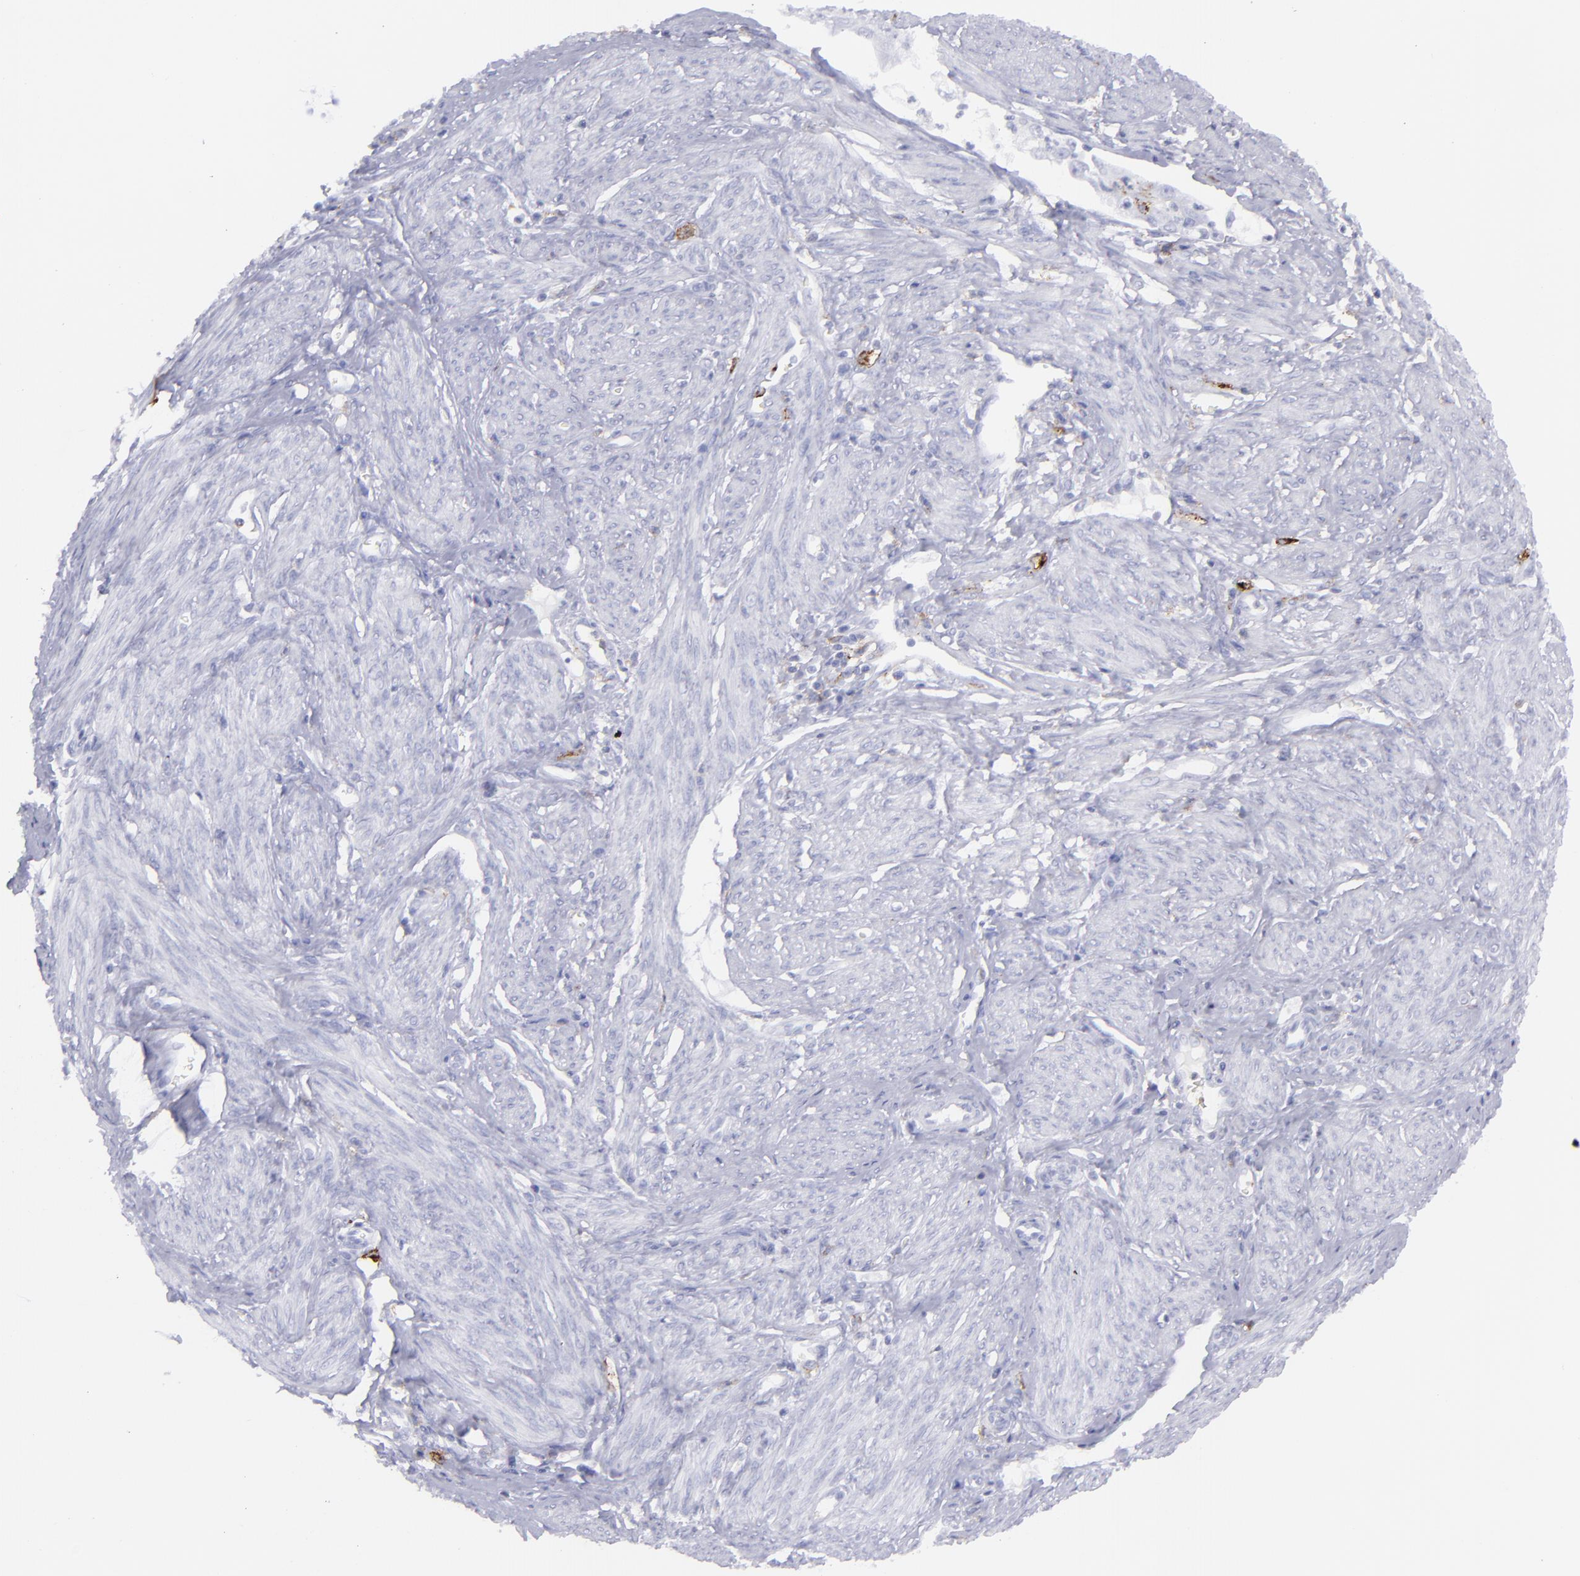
{"staining": {"intensity": "negative", "quantity": "none", "location": "none"}, "tissue": "endometrial cancer", "cell_type": "Tumor cells", "image_type": "cancer", "snomed": [{"axis": "morphology", "description": "Adenocarcinoma, NOS"}, {"axis": "topography", "description": "Endometrium"}], "caption": "Endometrial cancer (adenocarcinoma) was stained to show a protein in brown. There is no significant expression in tumor cells.", "gene": "SELPLG", "patient": {"sex": "female", "age": 75}}